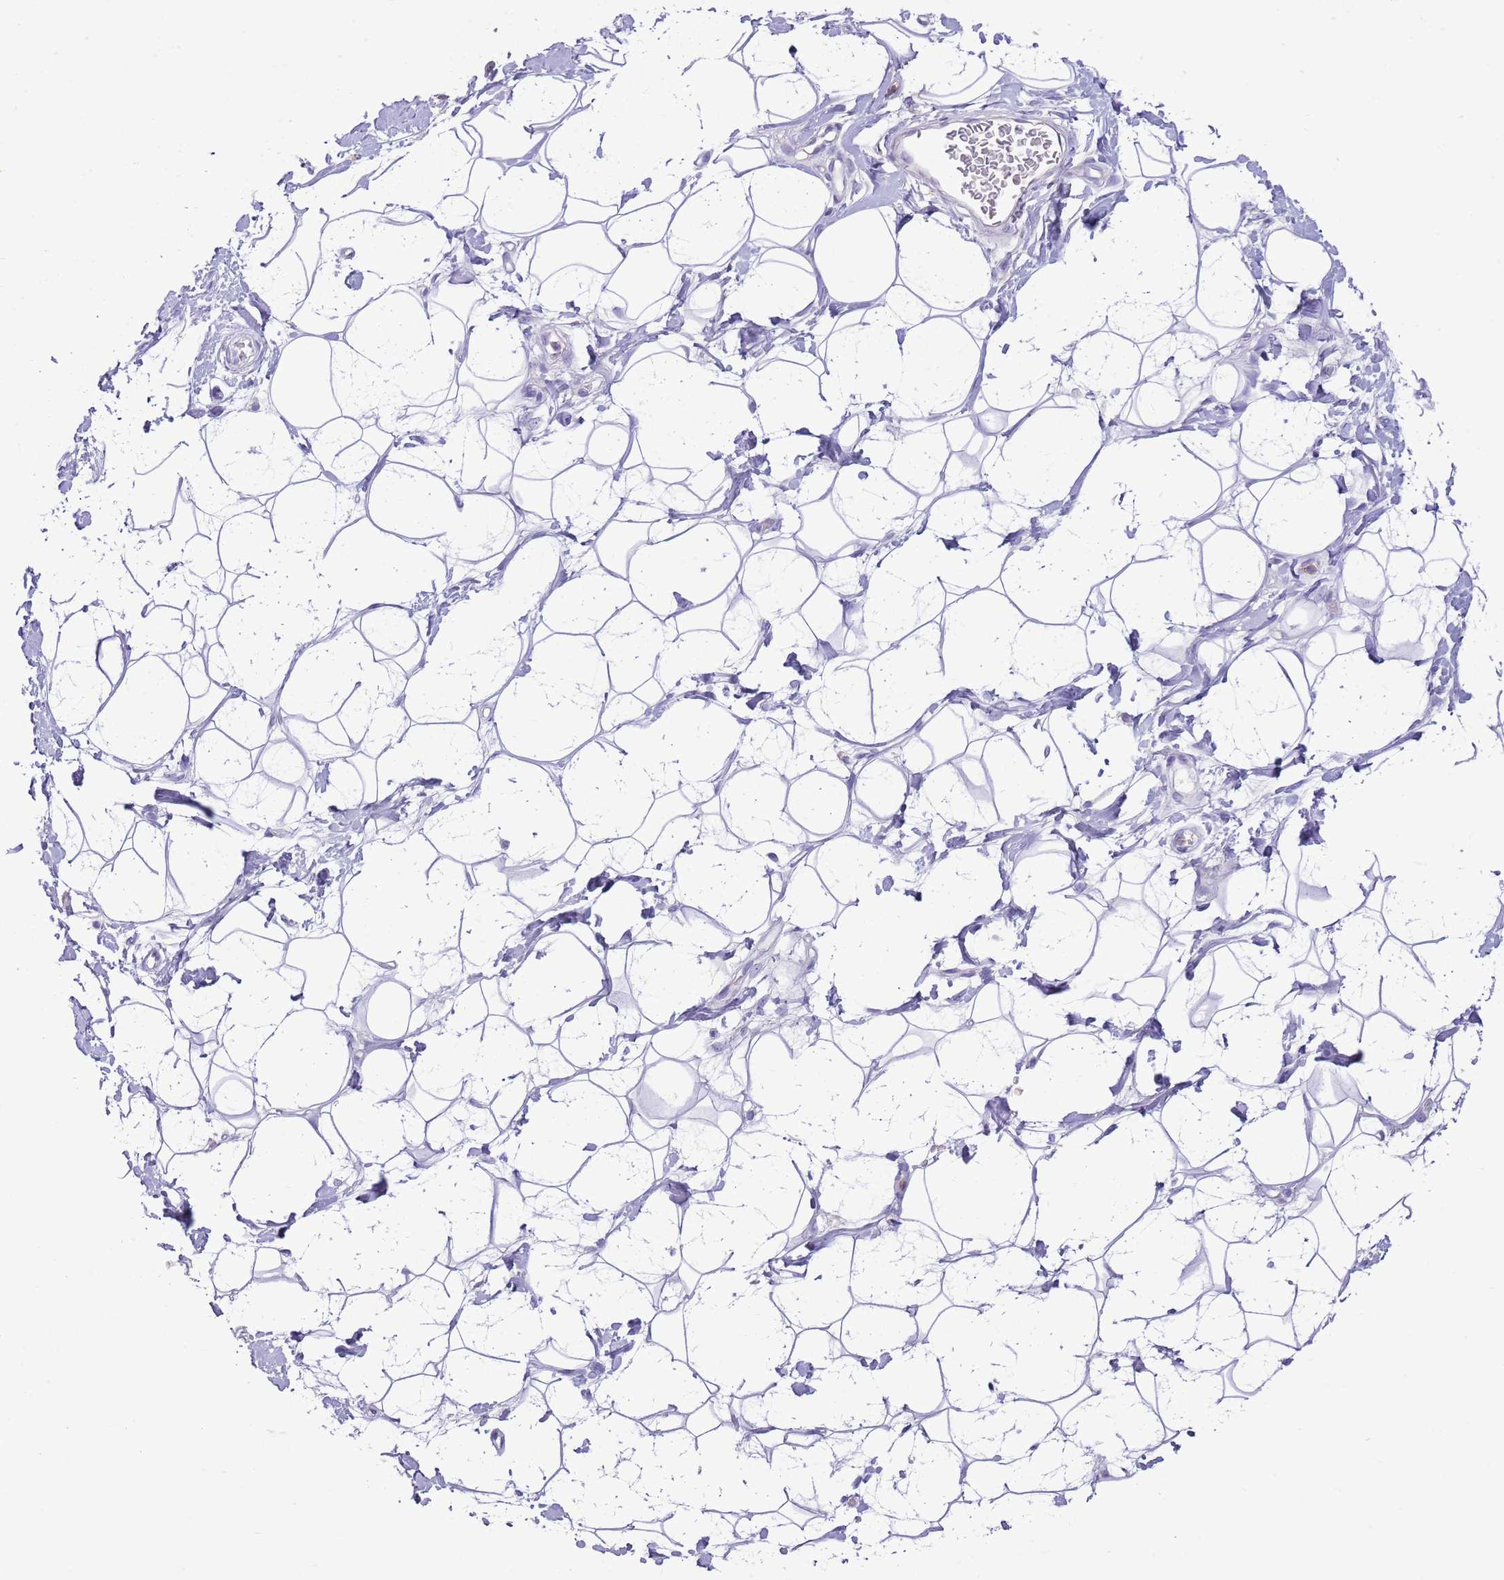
{"staining": {"intensity": "negative", "quantity": "none", "location": "none"}, "tissue": "adipose tissue", "cell_type": "Adipocytes", "image_type": "normal", "snomed": [{"axis": "morphology", "description": "Normal tissue, NOS"}, {"axis": "topography", "description": "Breast"}], "caption": "DAB (3,3'-diaminobenzidine) immunohistochemical staining of benign human adipose tissue demonstrates no significant positivity in adipocytes. Nuclei are stained in blue.", "gene": "OR4Q3", "patient": {"sex": "female", "age": 26}}